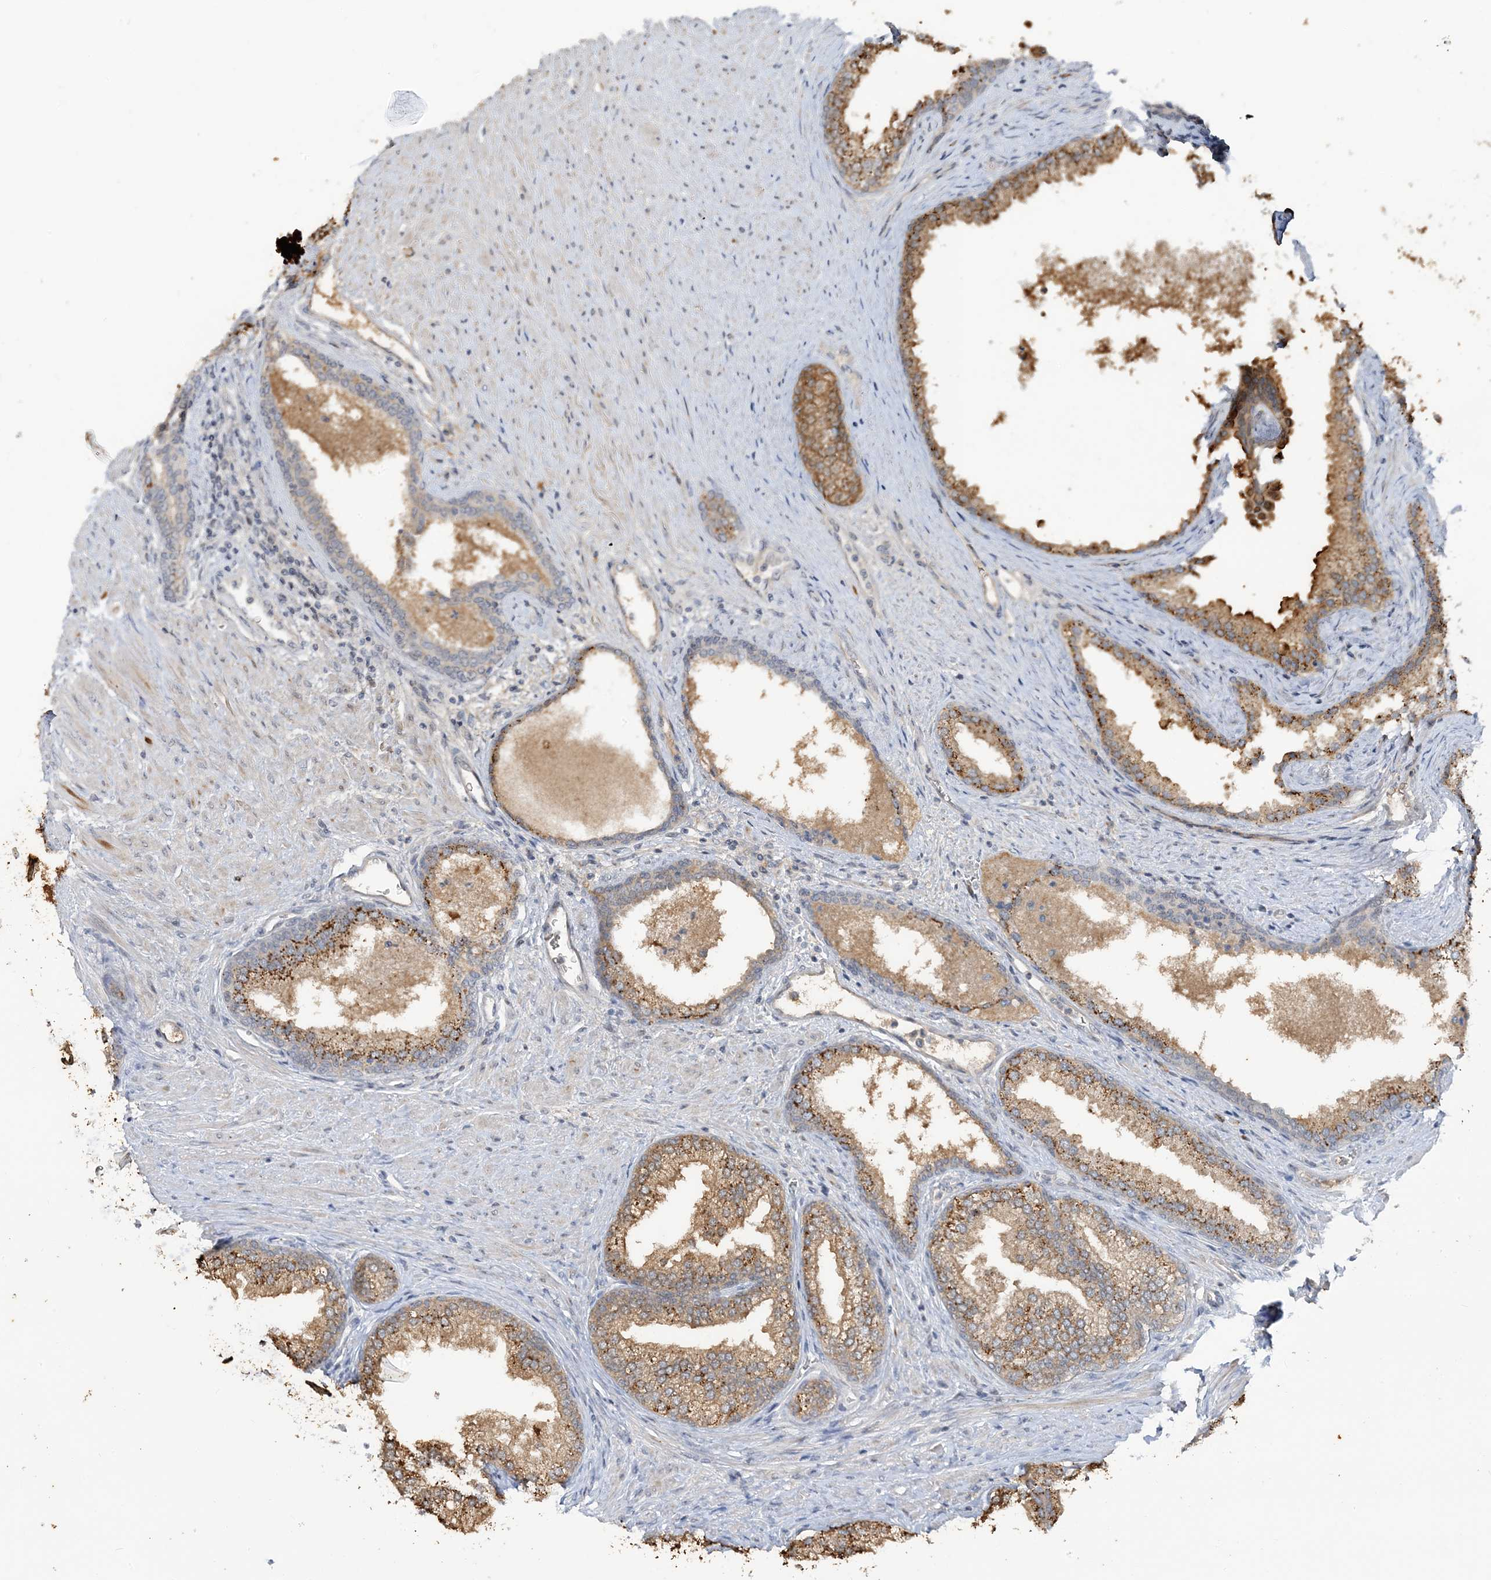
{"staining": {"intensity": "moderate", "quantity": "25%-75%", "location": "cytoplasmic/membranous"}, "tissue": "prostate", "cell_type": "Glandular cells", "image_type": "normal", "snomed": [{"axis": "morphology", "description": "Normal tissue, NOS"}, {"axis": "topography", "description": "Prostate"}], "caption": "Brown immunohistochemical staining in unremarkable human prostate exhibits moderate cytoplasmic/membranous staining in approximately 25%-75% of glandular cells. The staining was performed using DAB (3,3'-diaminobenzidine), with brown indicating positive protein expression. Nuclei are stained blue with hematoxylin.", "gene": "LEXM", "patient": {"sex": "male", "age": 76}}